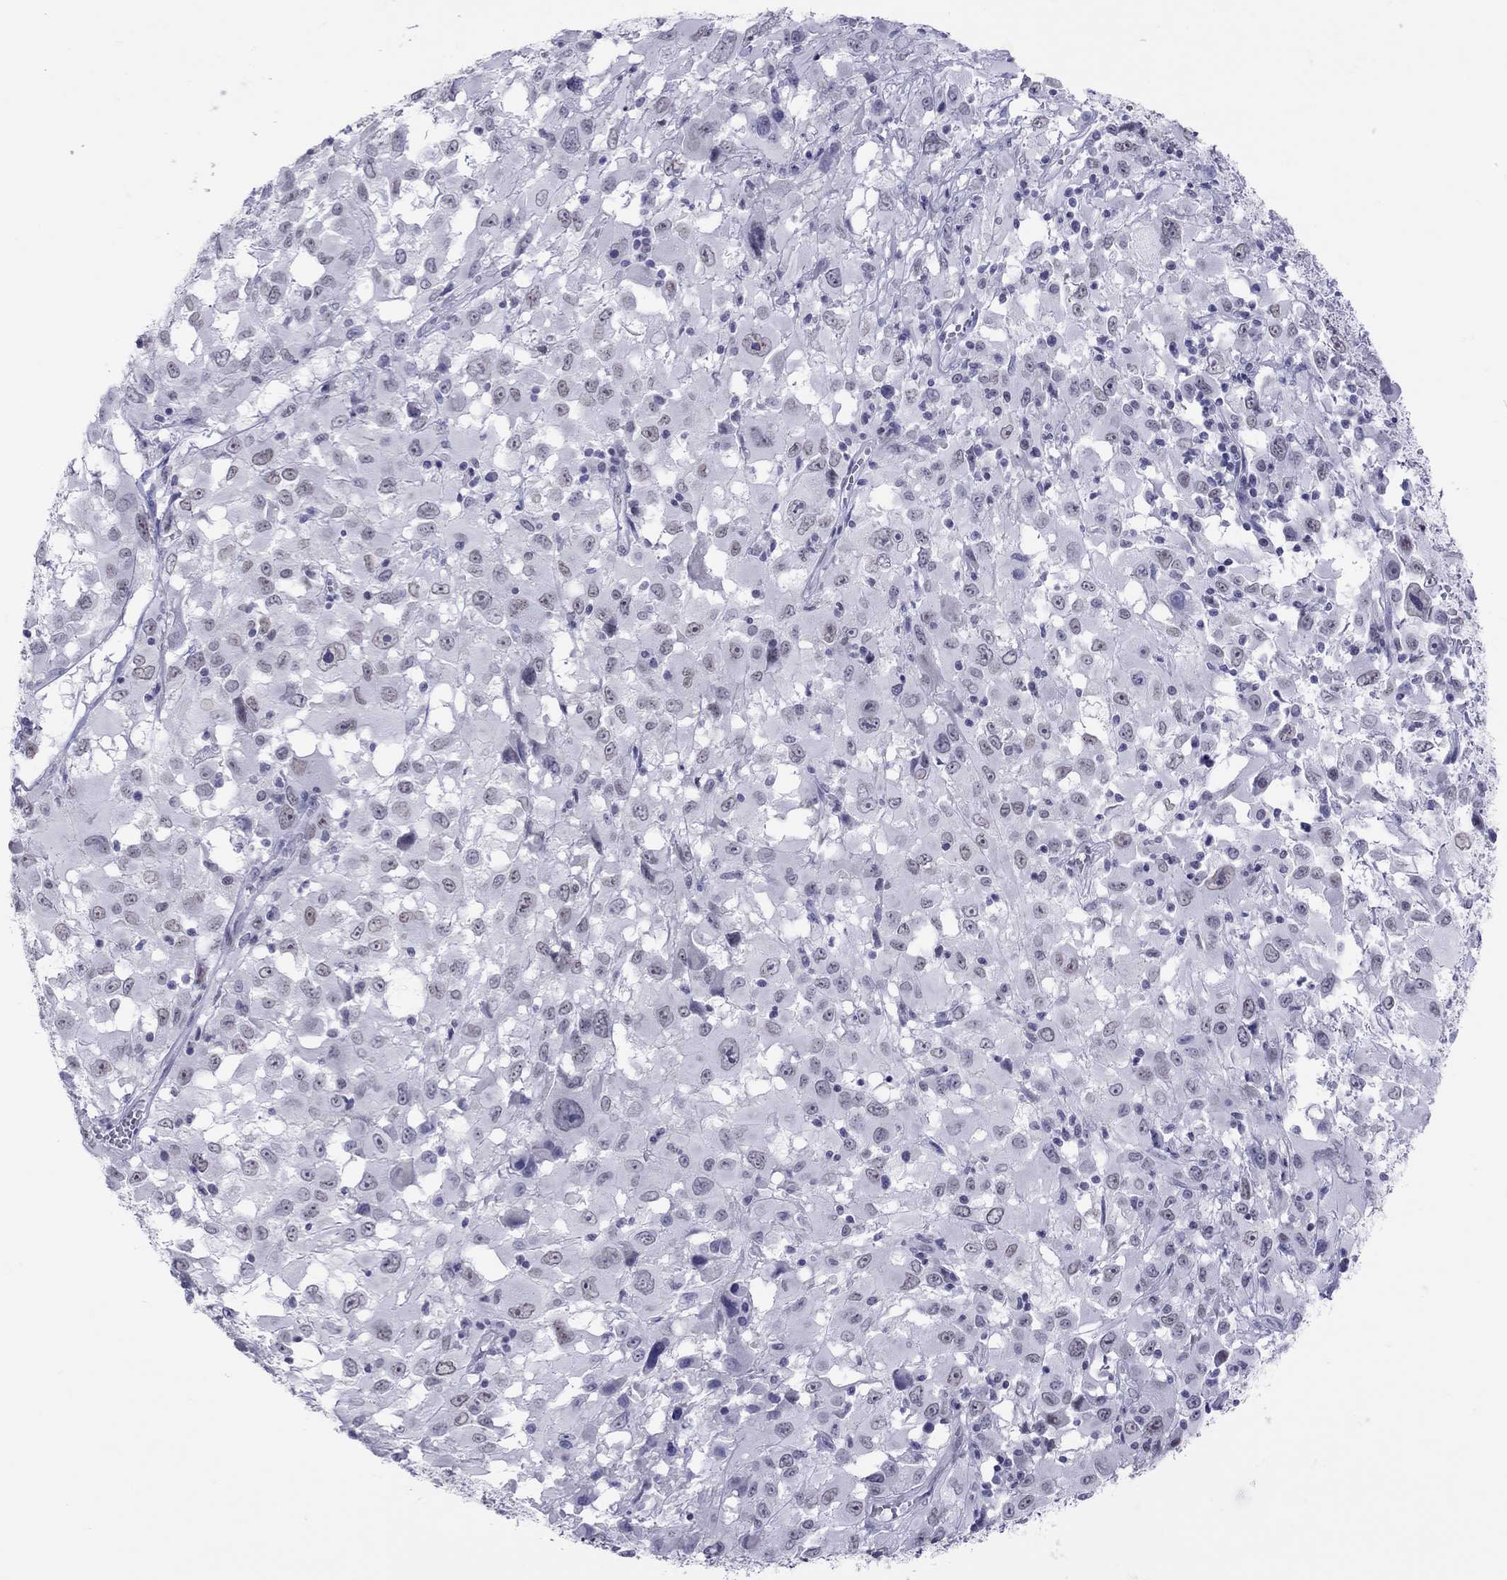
{"staining": {"intensity": "negative", "quantity": "none", "location": "none"}, "tissue": "melanoma", "cell_type": "Tumor cells", "image_type": "cancer", "snomed": [{"axis": "morphology", "description": "Malignant melanoma, Metastatic site"}, {"axis": "topography", "description": "Soft tissue"}], "caption": "Malignant melanoma (metastatic site) was stained to show a protein in brown. There is no significant expression in tumor cells.", "gene": "JHY", "patient": {"sex": "male", "age": 50}}